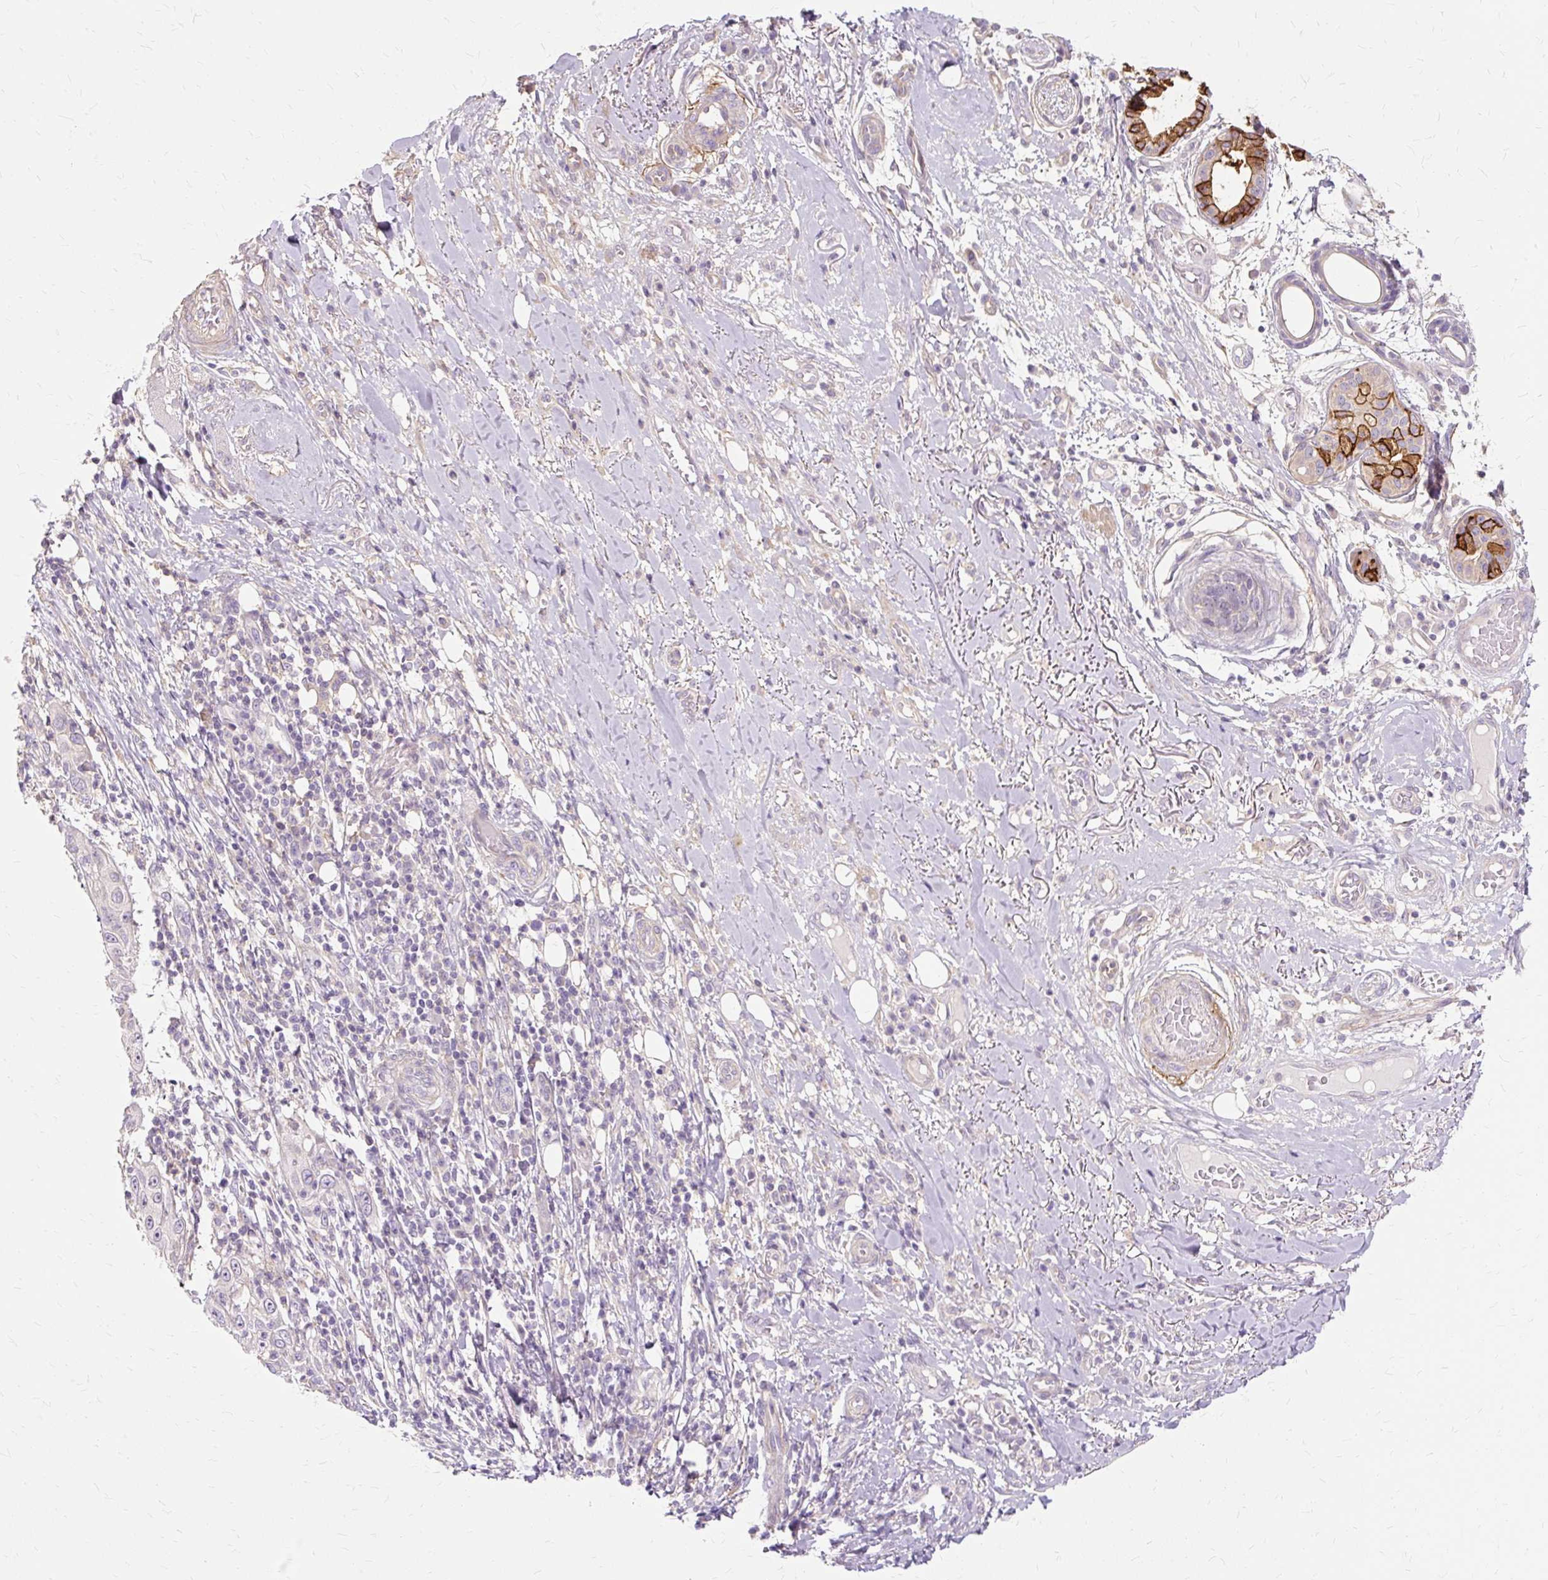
{"staining": {"intensity": "negative", "quantity": "none", "location": "none"}, "tissue": "skin cancer", "cell_type": "Tumor cells", "image_type": "cancer", "snomed": [{"axis": "morphology", "description": "Squamous cell carcinoma, NOS"}, {"axis": "topography", "description": "Skin"}], "caption": "Immunohistochemistry (IHC) image of neoplastic tissue: skin squamous cell carcinoma stained with DAB (3,3'-diaminobenzidine) exhibits no significant protein positivity in tumor cells.", "gene": "TSPAN8", "patient": {"sex": "female", "age": 88}}